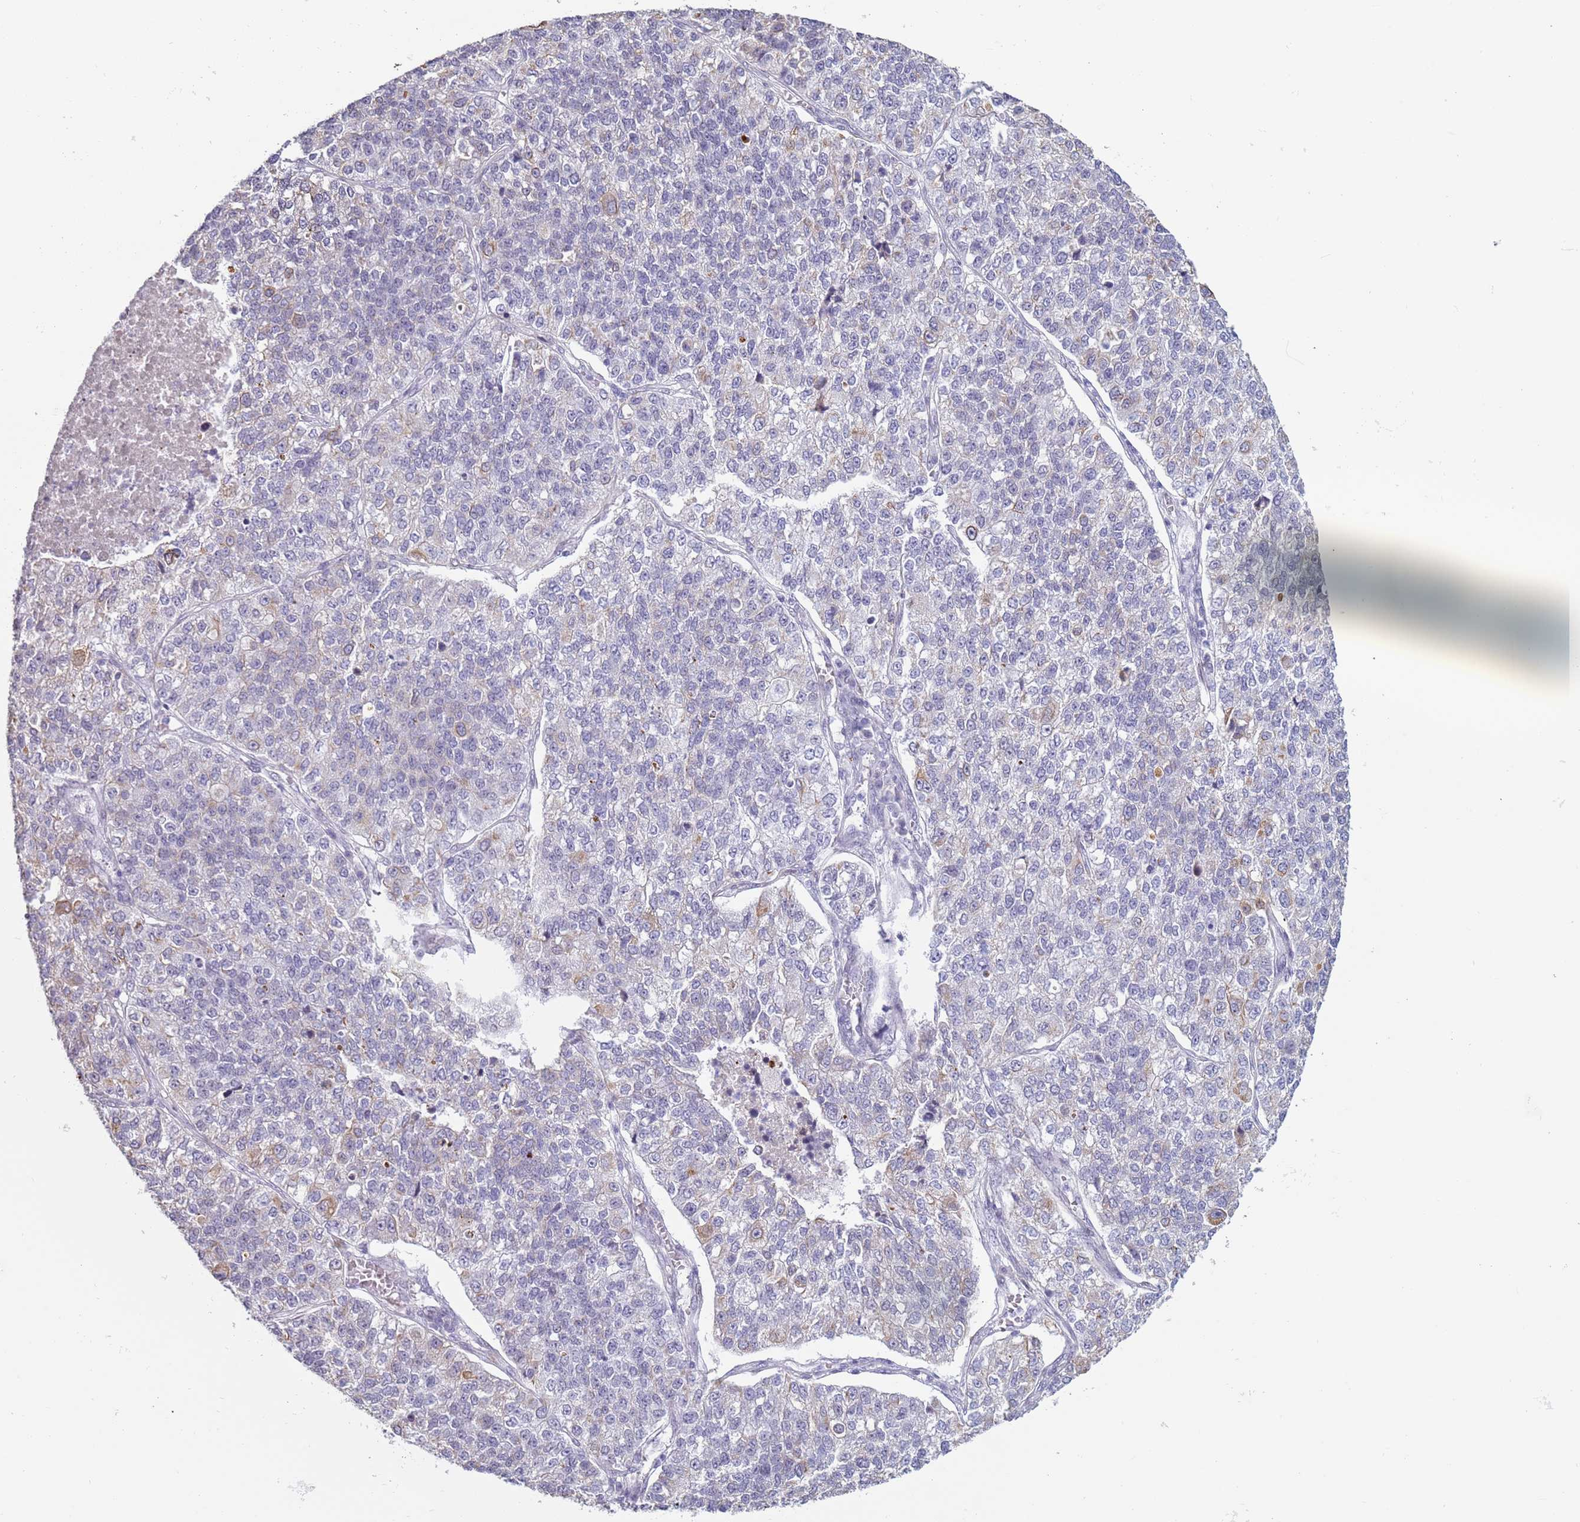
{"staining": {"intensity": "negative", "quantity": "none", "location": "none"}, "tissue": "lung cancer", "cell_type": "Tumor cells", "image_type": "cancer", "snomed": [{"axis": "morphology", "description": "Adenocarcinoma, NOS"}, {"axis": "topography", "description": "Lung"}], "caption": "Immunohistochemistry micrograph of human lung cancer stained for a protein (brown), which exhibits no positivity in tumor cells. (Stains: DAB IHC with hematoxylin counter stain, Microscopy: brightfield microscopy at high magnification).", "gene": "NPAP1", "patient": {"sex": "male", "age": 49}}